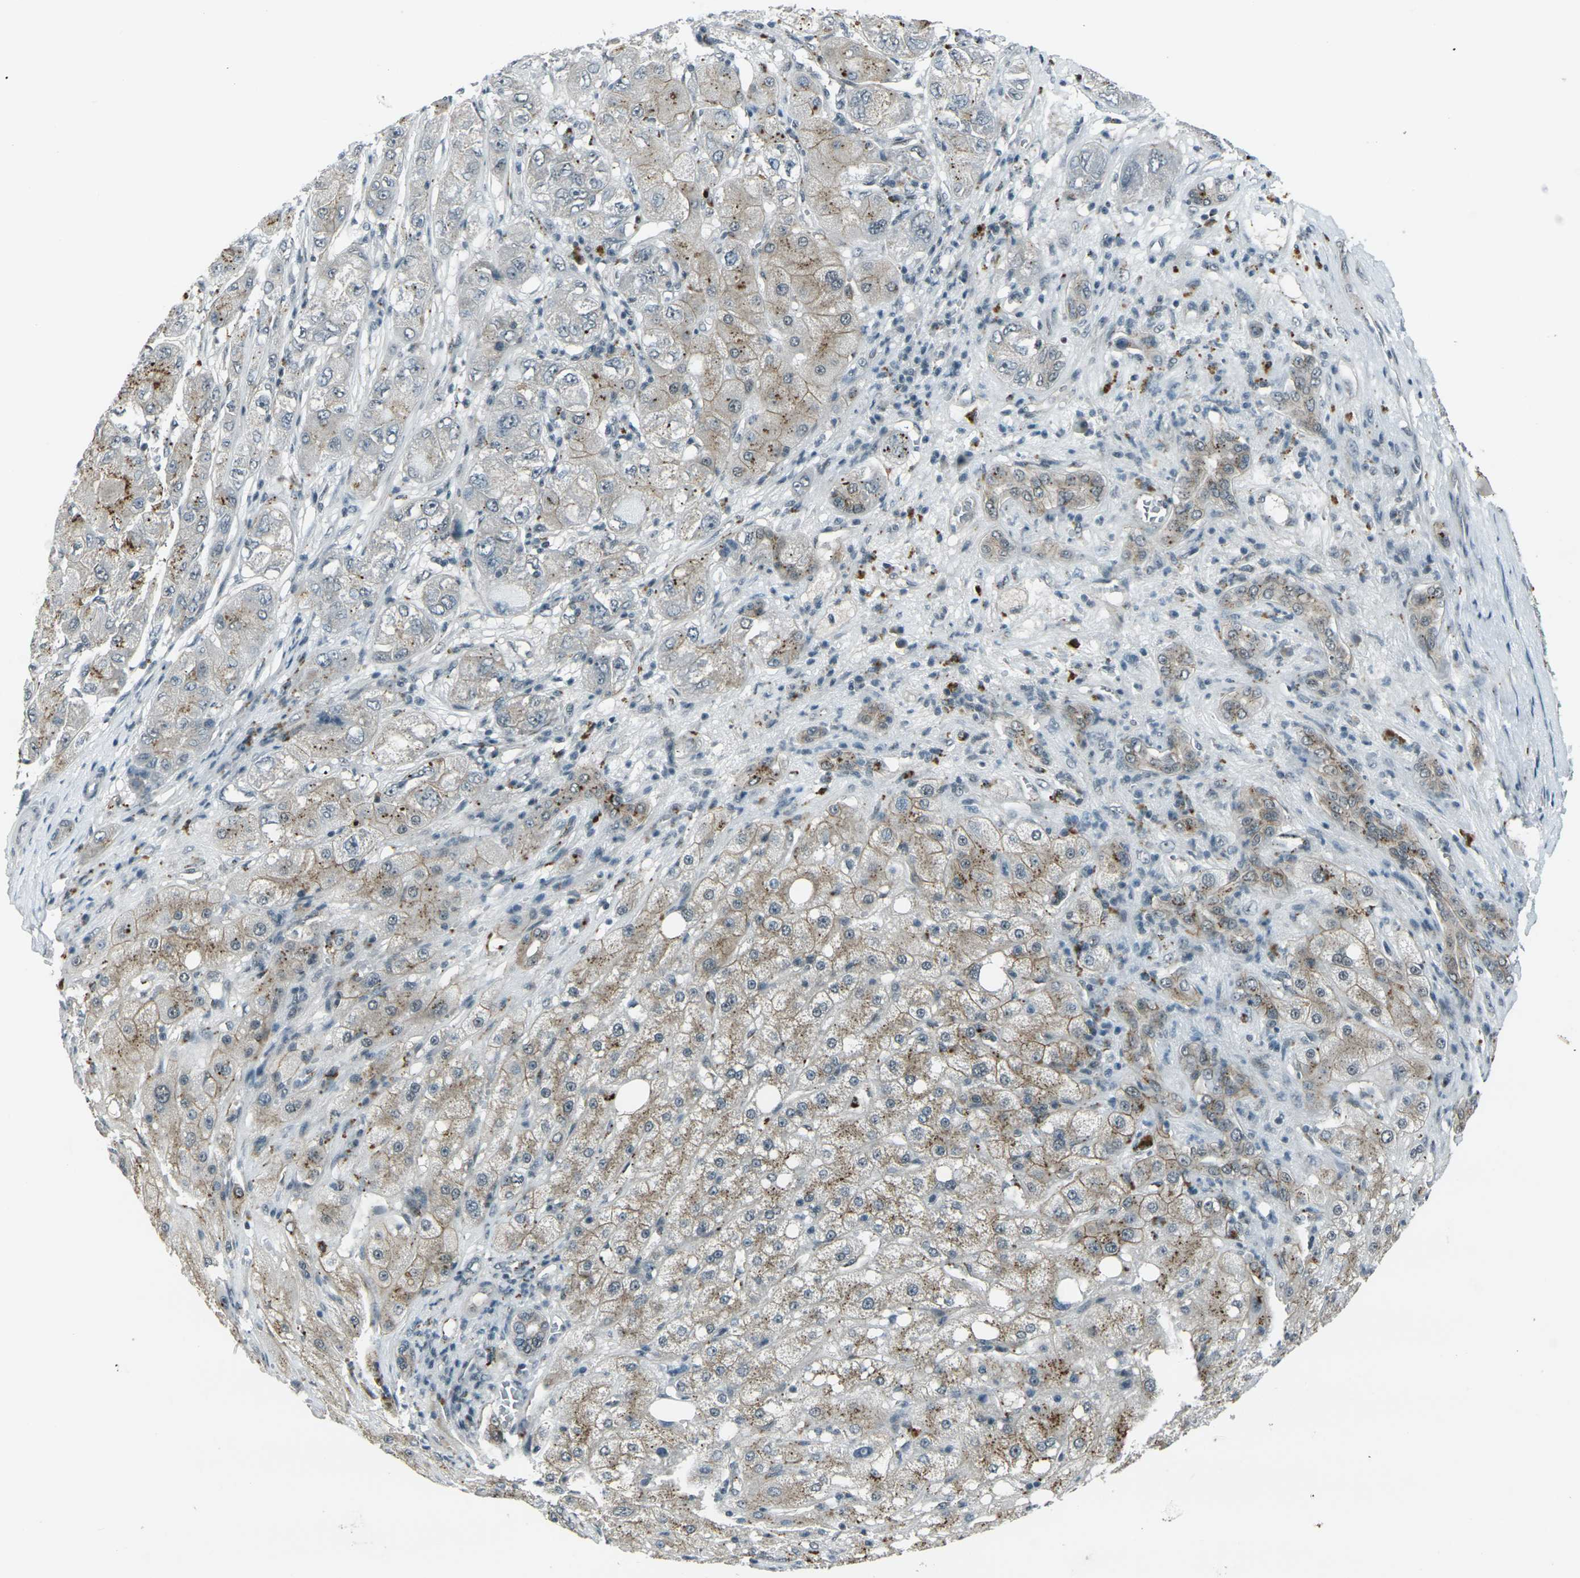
{"staining": {"intensity": "weak", "quantity": ">75%", "location": "cytoplasmic/membranous"}, "tissue": "liver cancer", "cell_type": "Tumor cells", "image_type": "cancer", "snomed": [{"axis": "morphology", "description": "Carcinoma, Hepatocellular, NOS"}, {"axis": "topography", "description": "Liver"}], "caption": "The immunohistochemical stain labels weak cytoplasmic/membranous expression in tumor cells of hepatocellular carcinoma (liver) tissue.", "gene": "GPR19", "patient": {"sex": "male", "age": 80}}